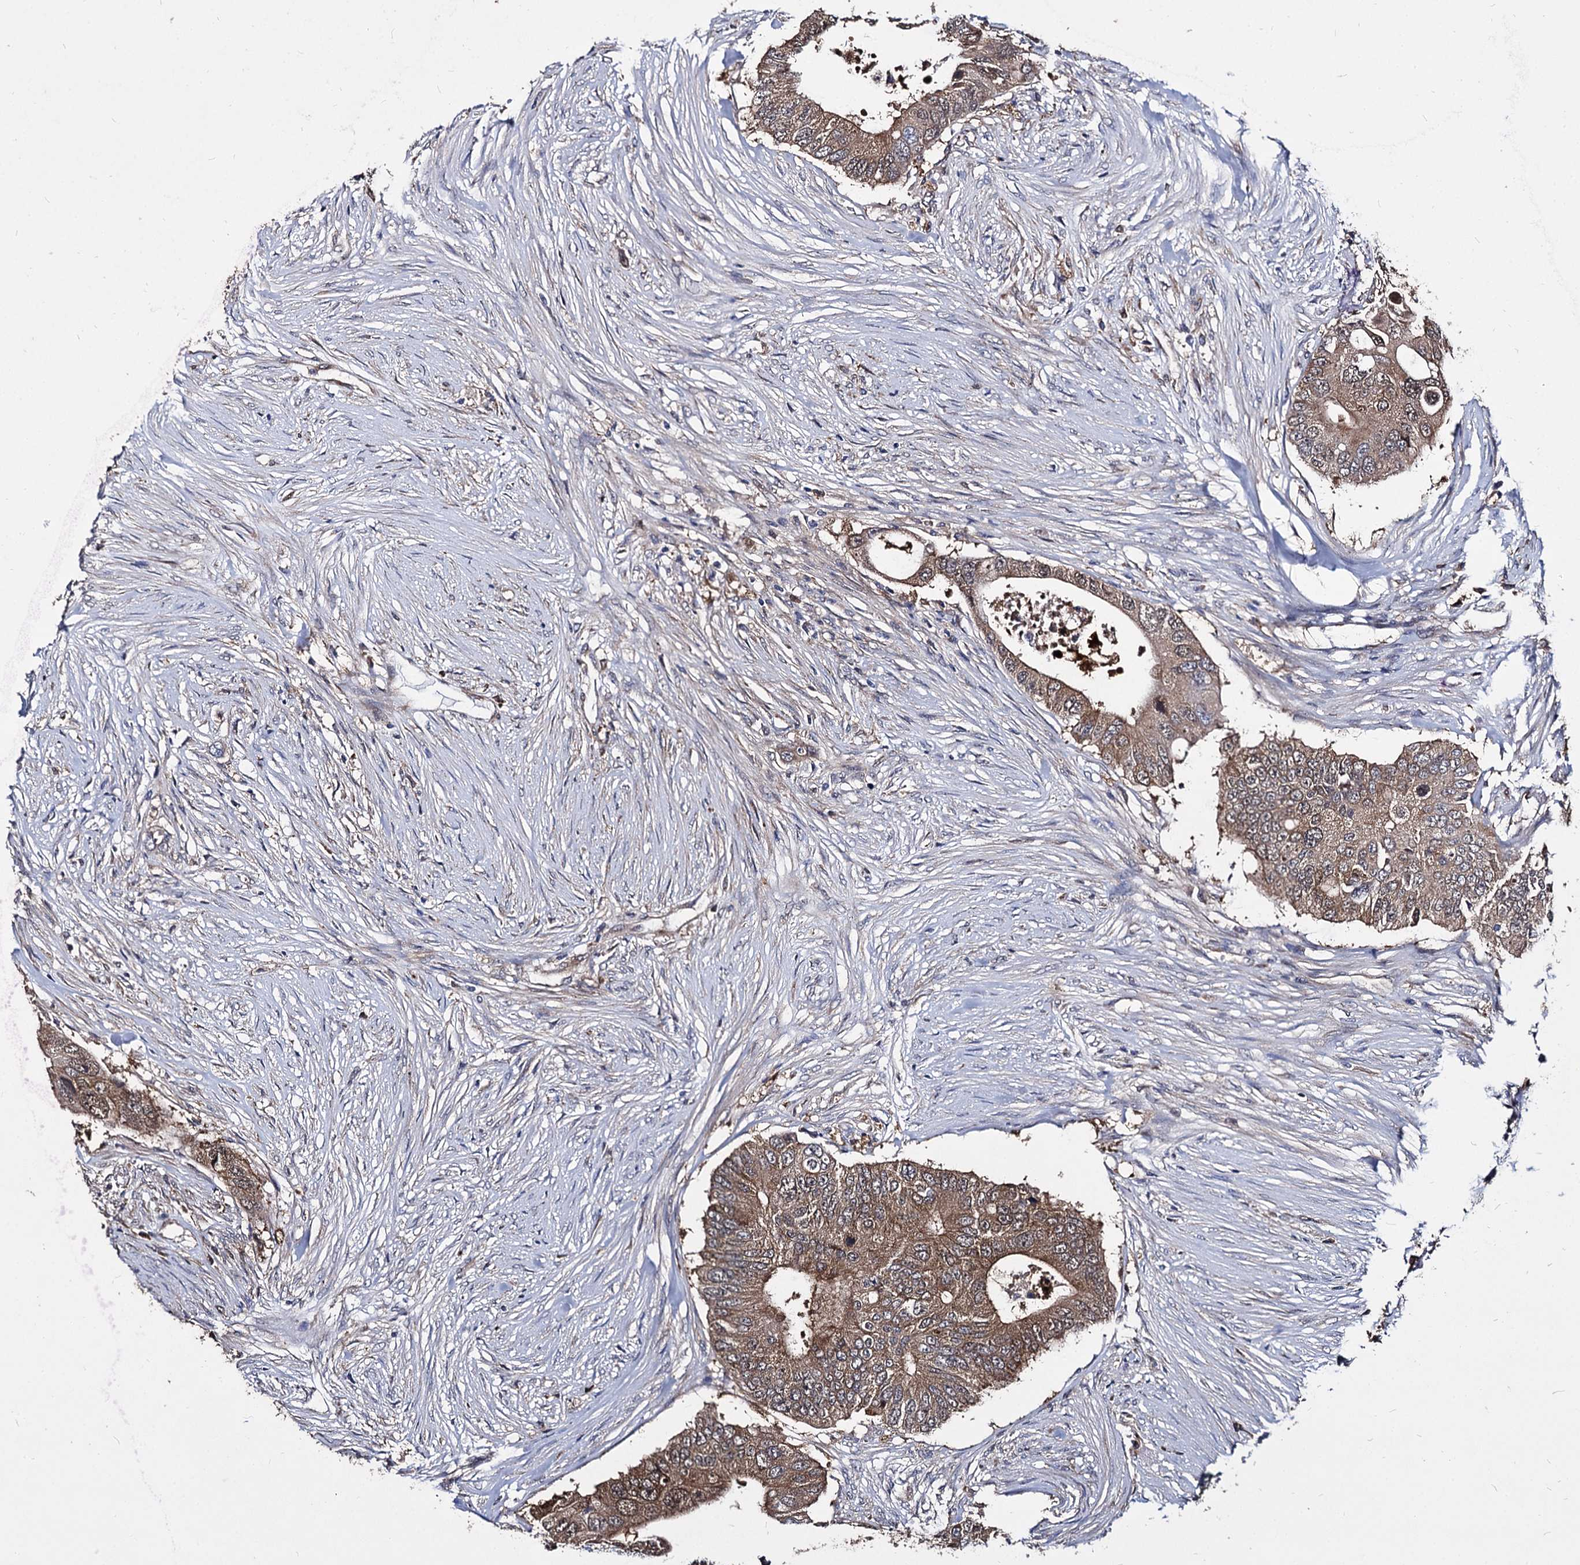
{"staining": {"intensity": "moderate", "quantity": ">75%", "location": "cytoplasmic/membranous"}, "tissue": "colorectal cancer", "cell_type": "Tumor cells", "image_type": "cancer", "snomed": [{"axis": "morphology", "description": "Adenocarcinoma, NOS"}, {"axis": "topography", "description": "Colon"}], "caption": "Colorectal cancer (adenocarcinoma) stained with immunohistochemistry reveals moderate cytoplasmic/membranous staining in approximately >75% of tumor cells.", "gene": "NME1", "patient": {"sex": "male", "age": 71}}